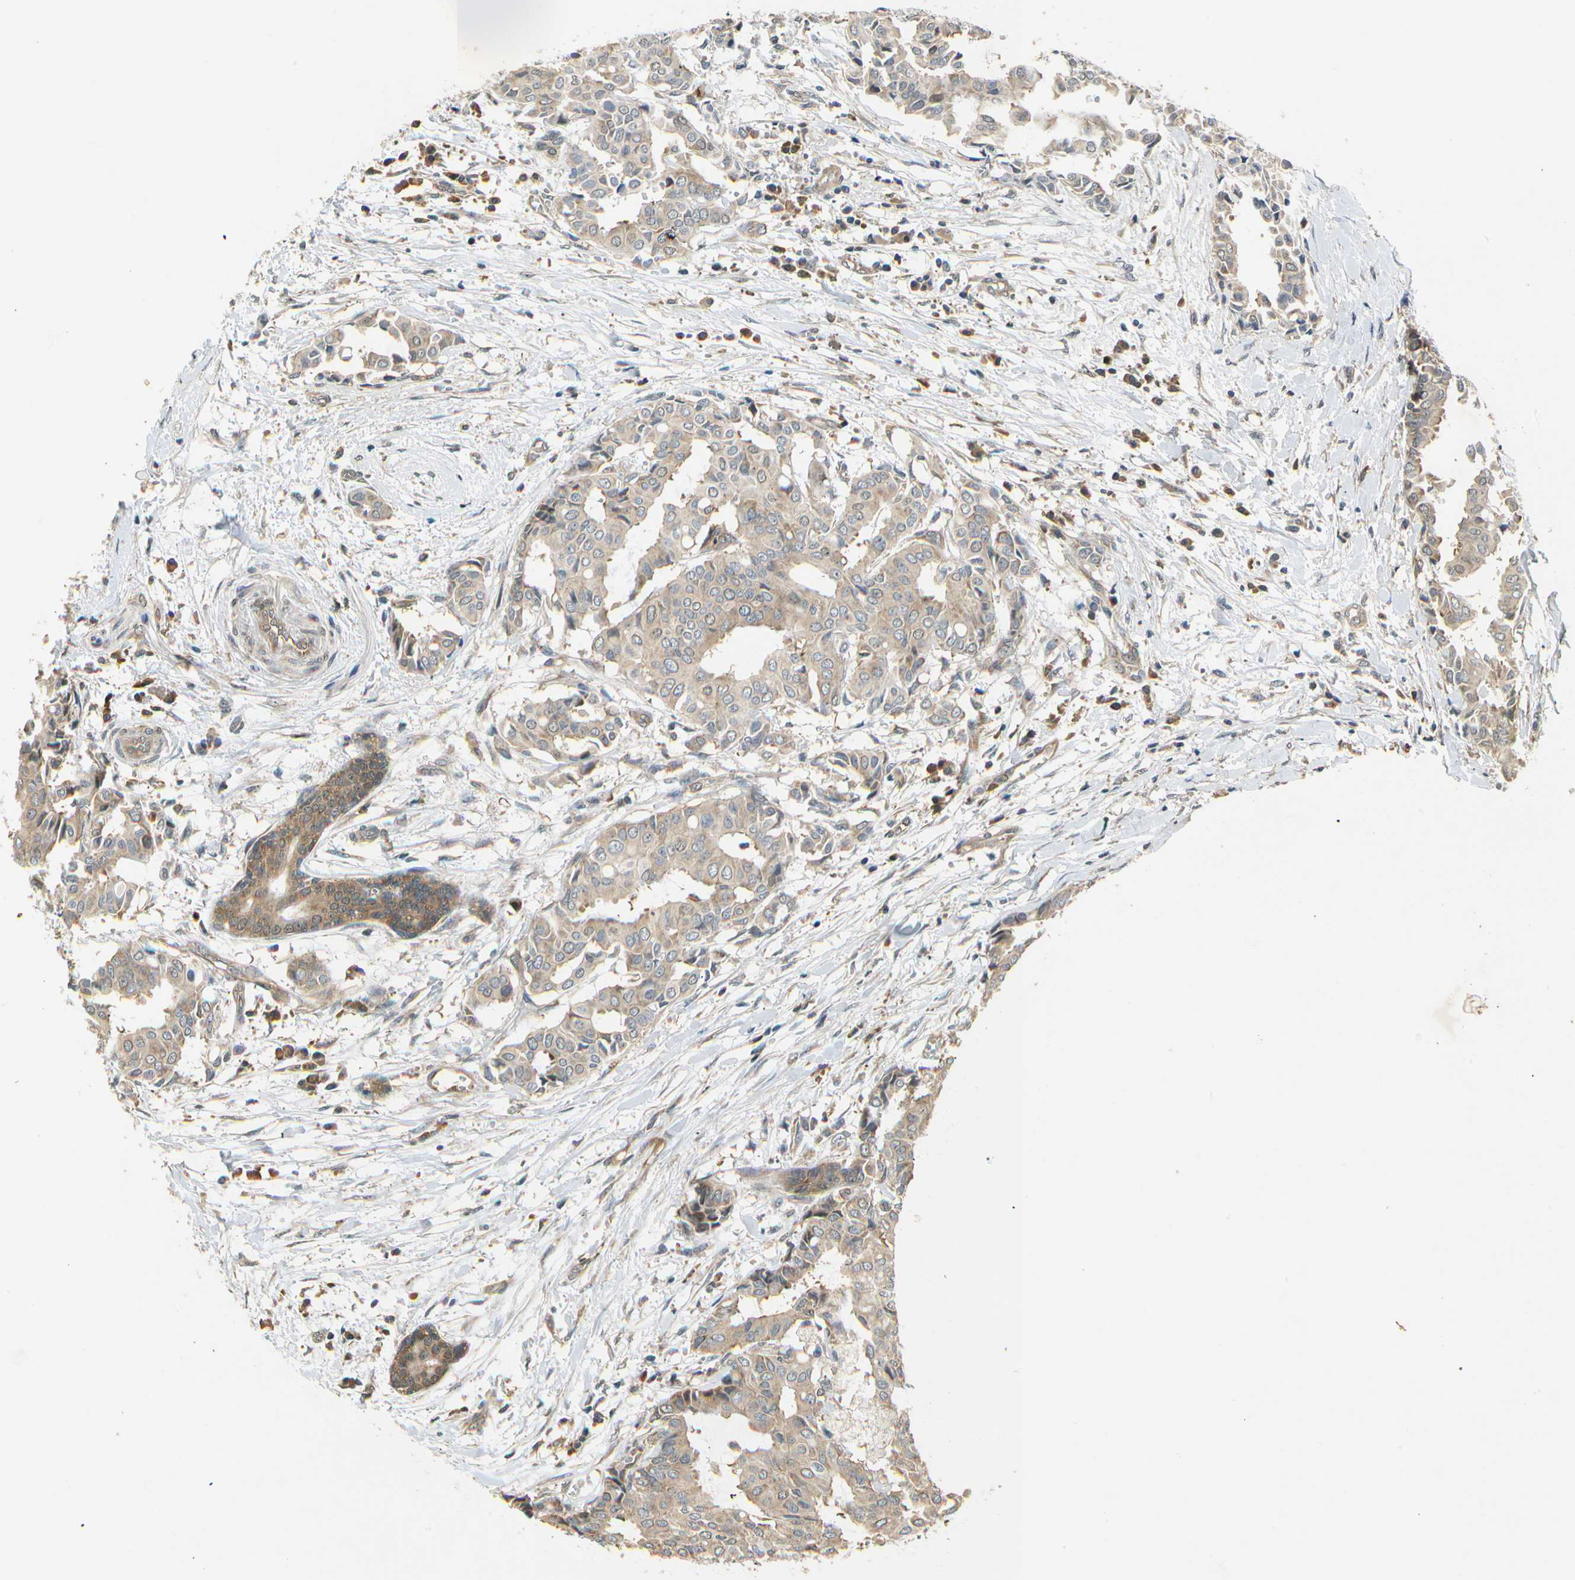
{"staining": {"intensity": "weak", "quantity": ">75%", "location": "cytoplasmic/membranous"}, "tissue": "head and neck cancer", "cell_type": "Tumor cells", "image_type": "cancer", "snomed": [{"axis": "morphology", "description": "Adenocarcinoma, NOS"}, {"axis": "topography", "description": "Salivary gland"}, {"axis": "topography", "description": "Head-Neck"}], "caption": "The photomicrograph demonstrates a brown stain indicating the presence of a protein in the cytoplasmic/membranous of tumor cells in head and neck cancer. (Stains: DAB (3,3'-diaminobenzidine) in brown, nuclei in blue, Microscopy: brightfield microscopy at high magnification).", "gene": "EIF1AX", "patient": {"sex": "female", "age": 59}}